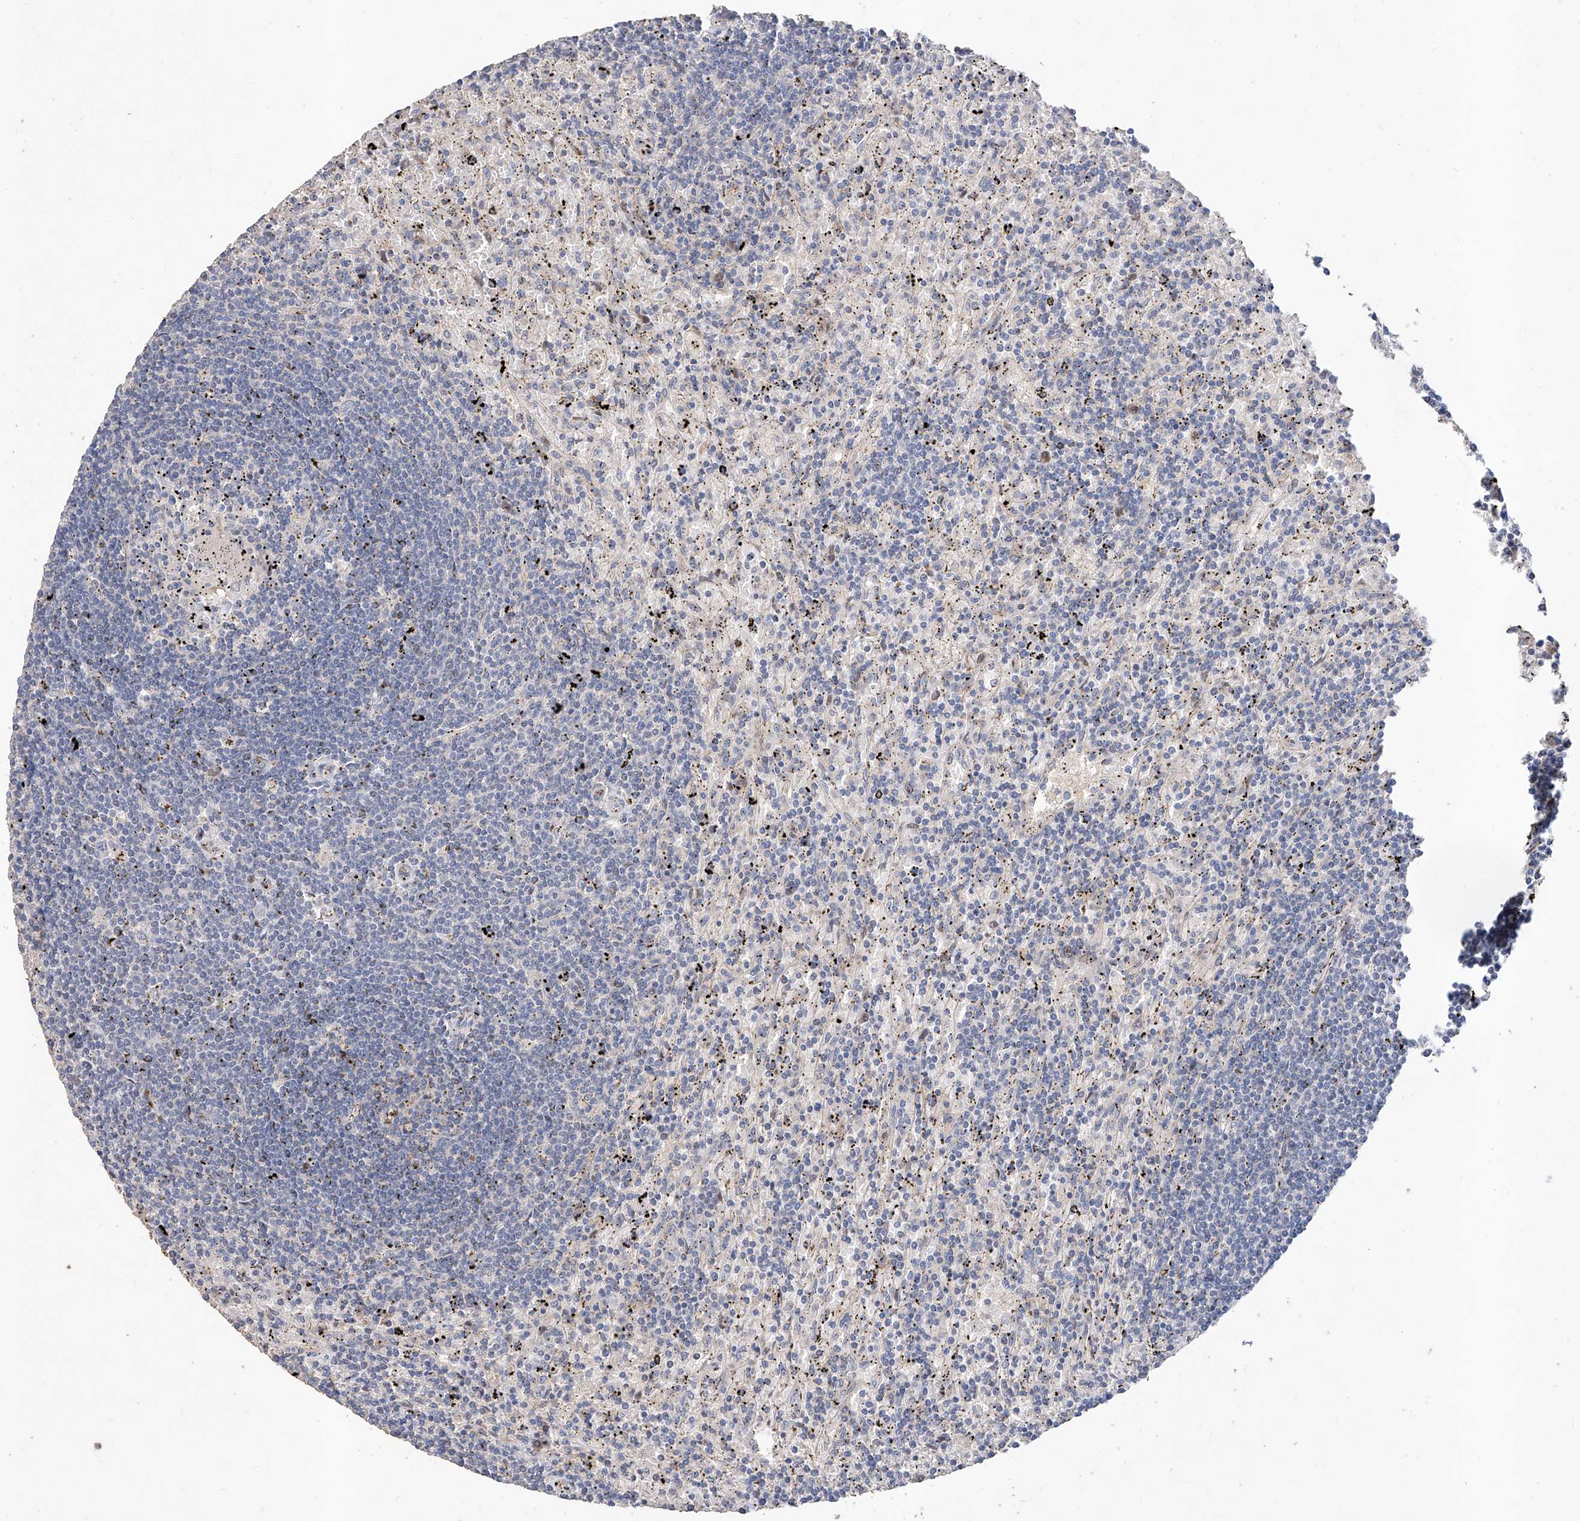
{"staining": {"intensity": "negative", "quantity": "none", "location": "none"}, "tissue": "lymphoma", "cell_type": "Tumor cells", "image_type": "cancer", "snomed": [{"axis": "morphology", "description": "Malignant lymphoma, non-Hodgkin's type, Low grade"}, {"axis": "topography", "description": "Spleen"}], "caption": "A photomicrograph of human malignant lymphoma, non-Hodgkin's type (low-grade) is negative for staining in tumor cells.", "gene": "FUCA2", "patient": {"sex": "male", "age": 76}}